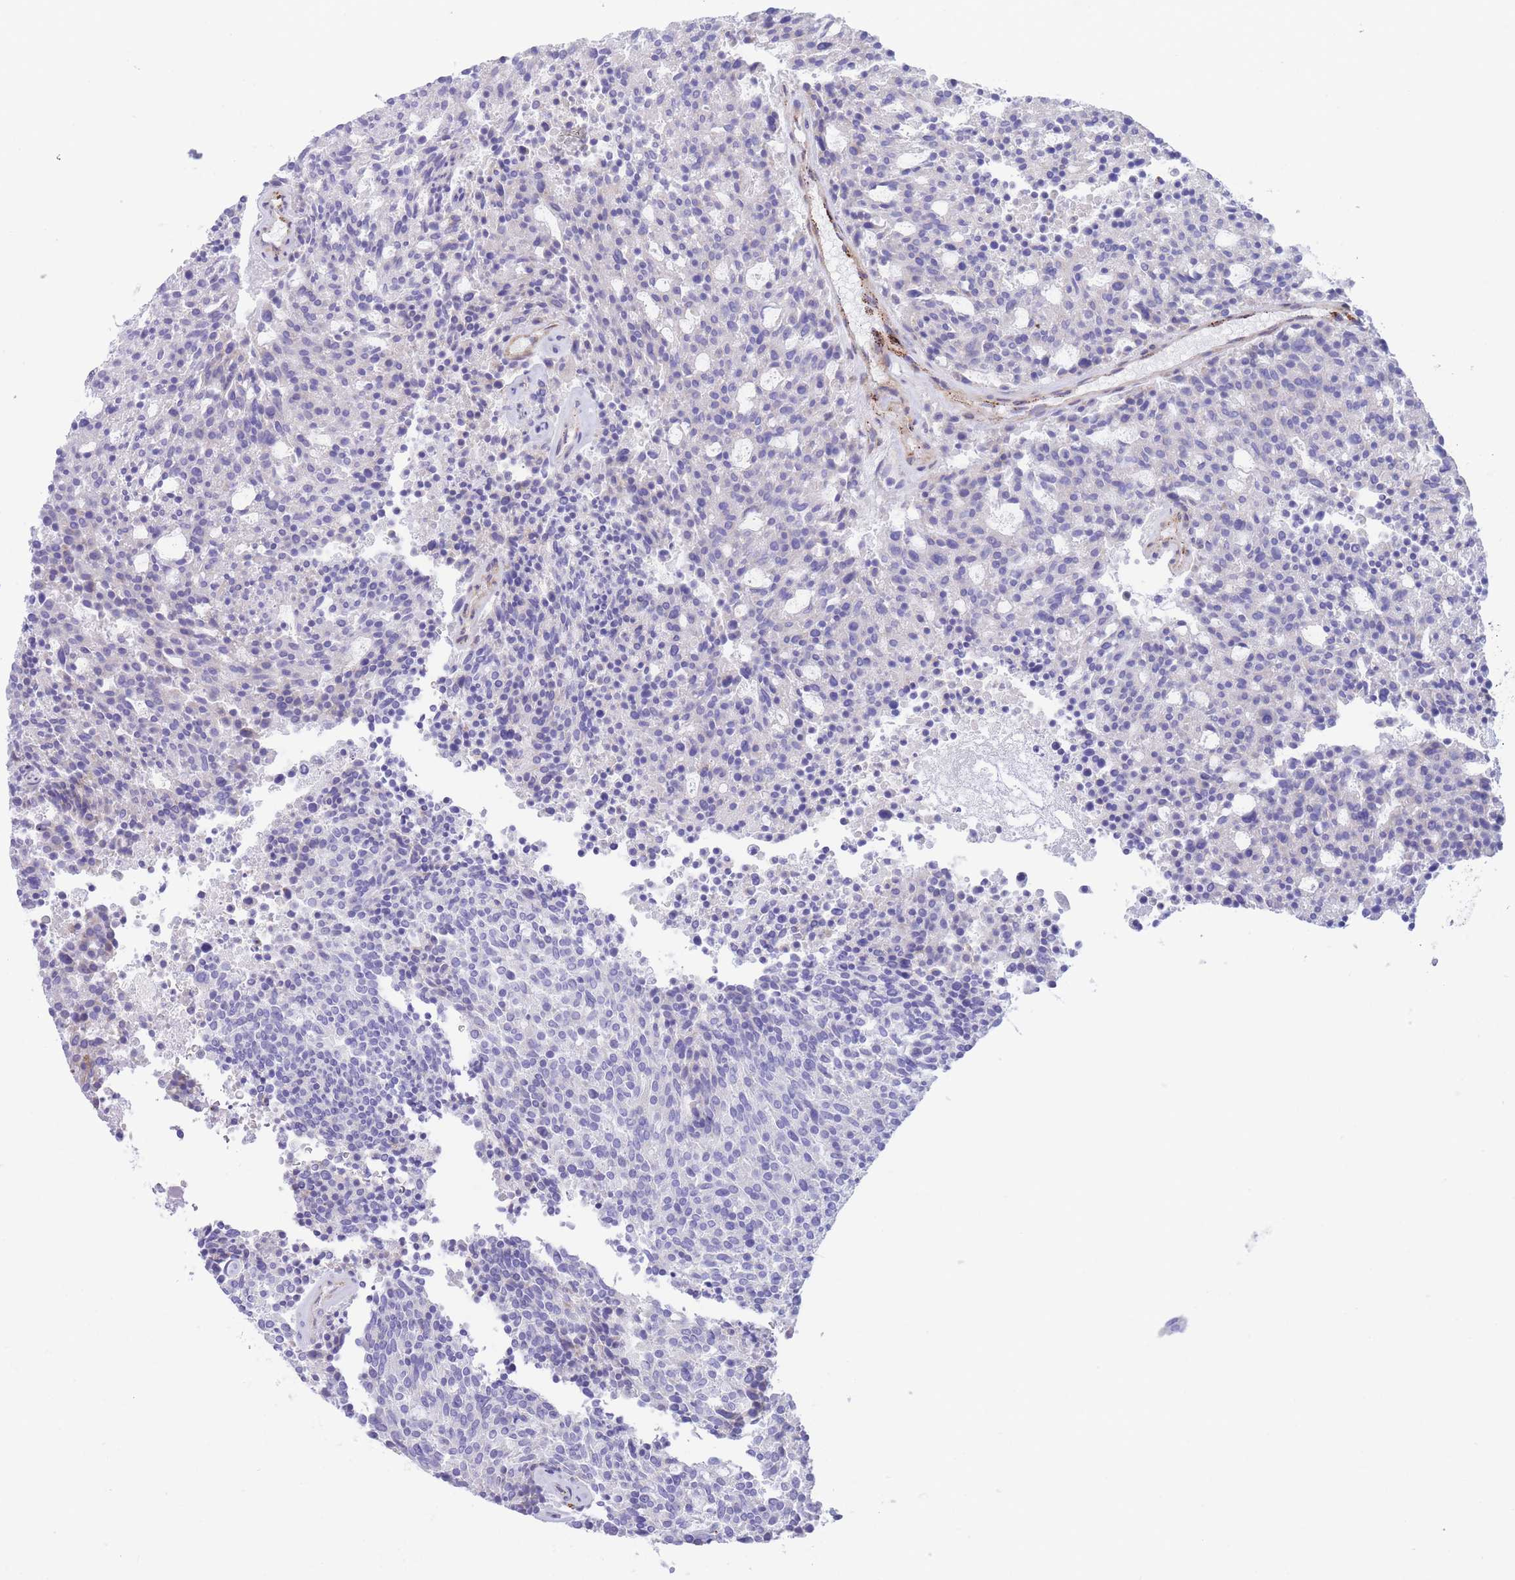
{"staining": {"intensity": "negative", "quantity": "none", "location": "none"}, "tissue": "carcinoid", "cell_type": "Tumor cells", "image_type": "cancer", "snomed": [{"axis": "morphology", "description": "Carcinoid, malignant, NOS"}, {"axis": "topography", "description": "Pancreas"}], "caption": "This is a image of immunohistochemistry (IHC) staining of malignant carcinoid, which shows no expression in tumor cells.", "gene": "DET1", "patient": {"sex": "female", "age": 54}}